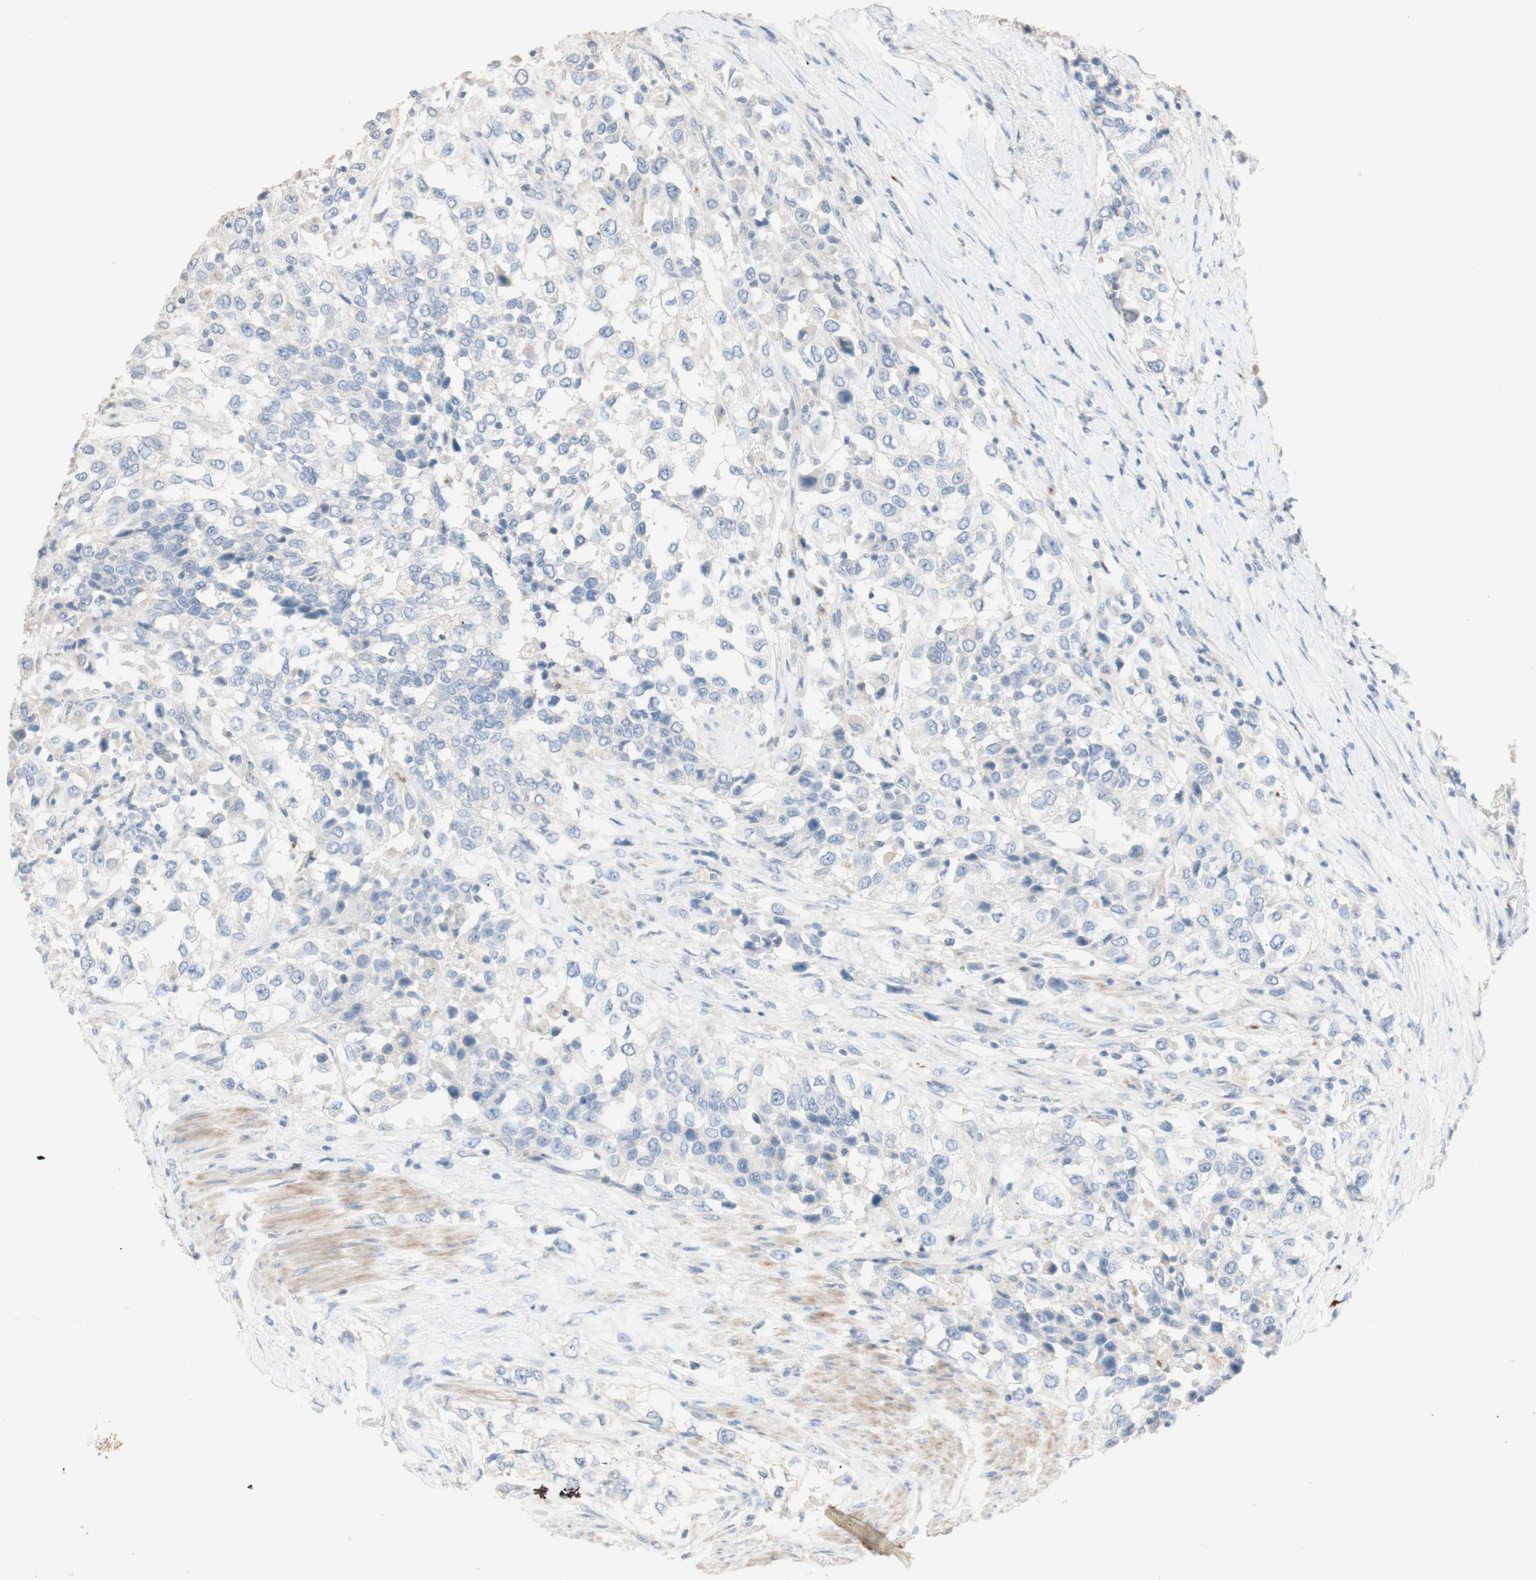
{"staining": {"intensity": "negative", "quantity": "none", "location": "none"}, "tissue": "urothelial cancer", "cell_type": "Tumor cells", "image_type": "cancer", "snomed": [{"axis": "morphology", "description": "Urothelial carcinoma, High grade"}, {"axis": "topography", "description": "Urinary bladder"}], "caption": "Immunohistochemistry micrograph of human urothelial carcinoma (high-grade) stained for a protein (brown), which reveals no positivity in tumor cells.", "gene": "MANEA", "patient": {"sex": "female", "age": 80}}